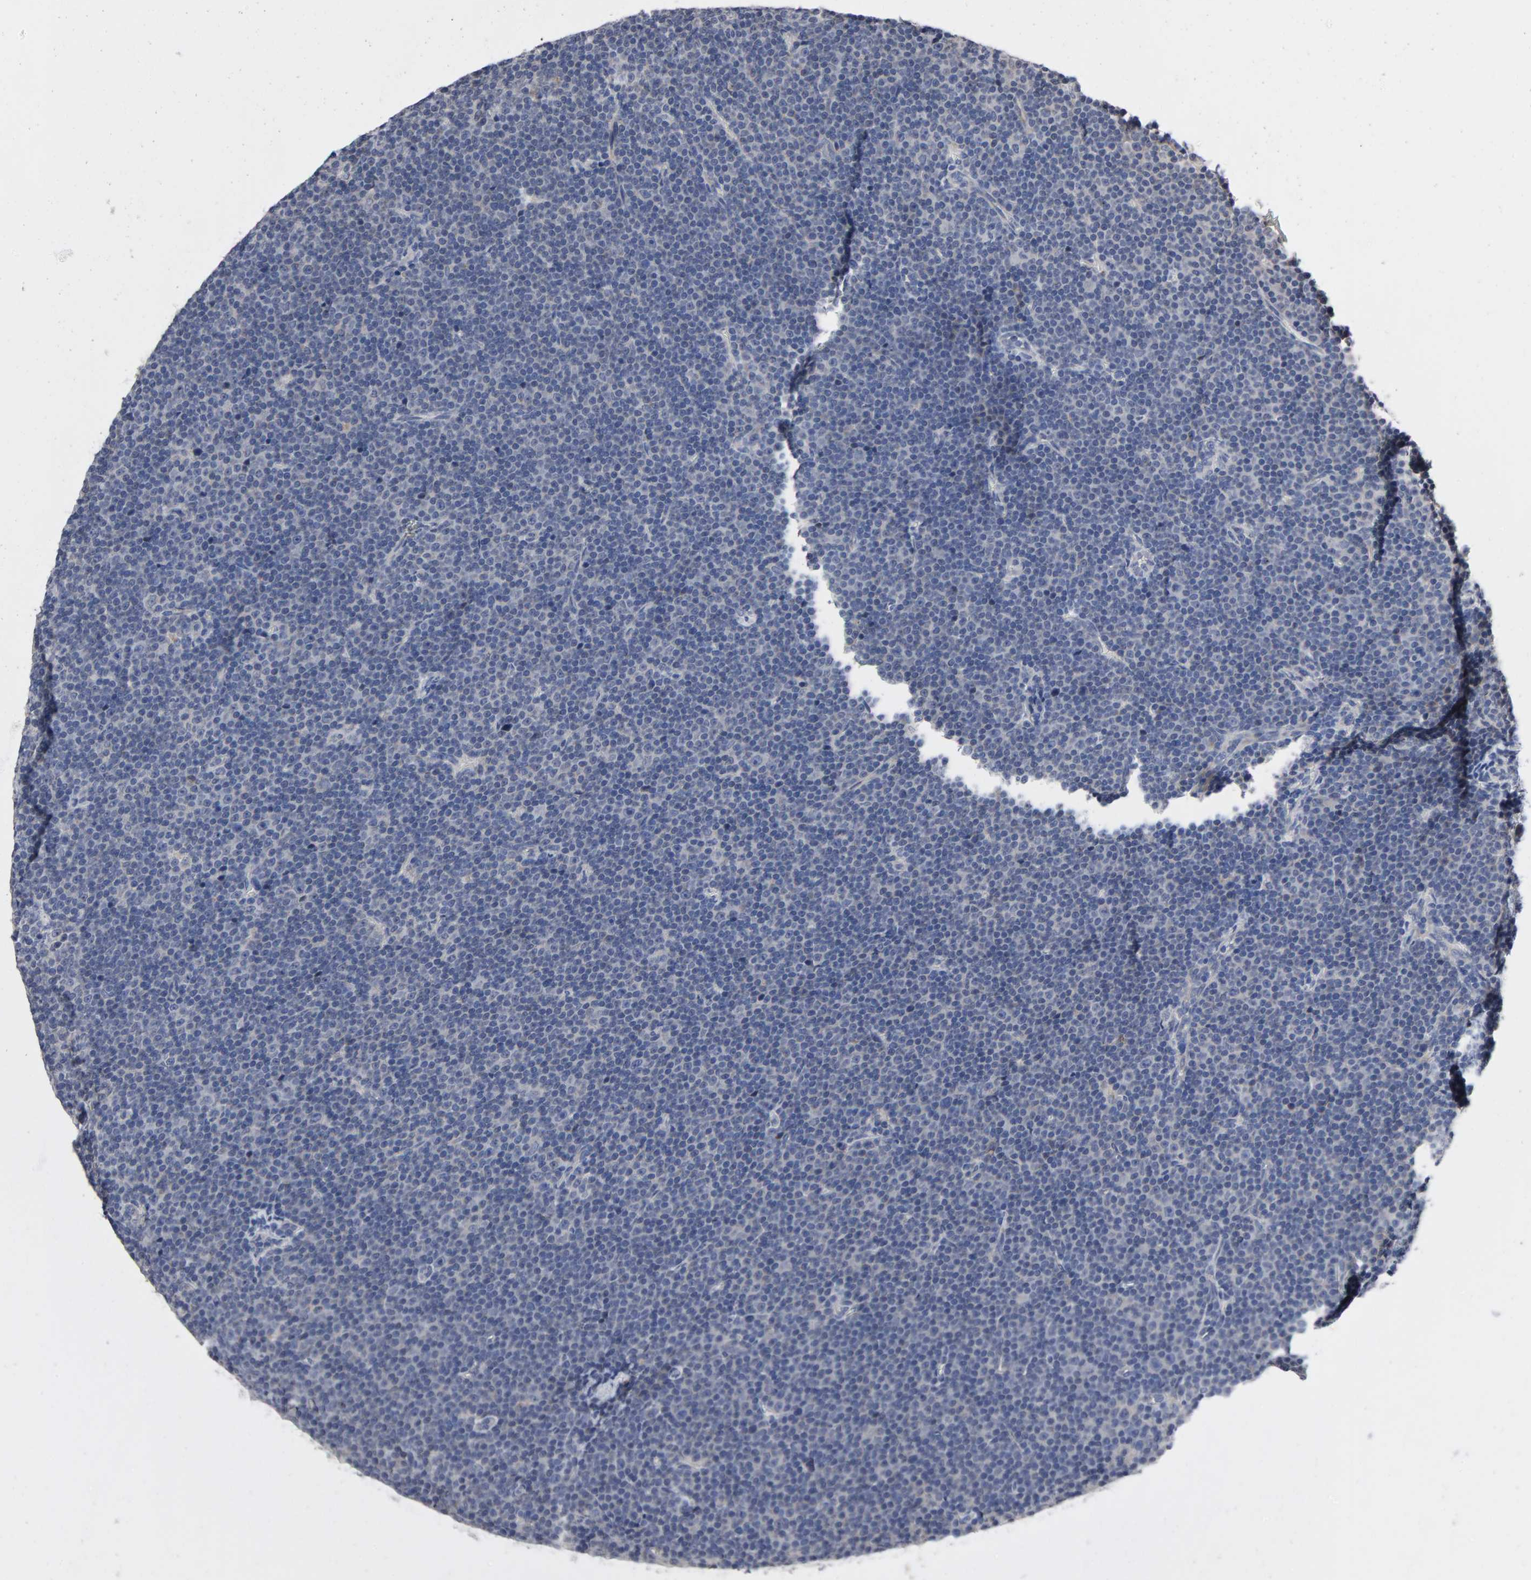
{"staining": {"intensity": "weak", "quantity": "<25%", "location": "cytoplasmic/membranous"}, "tissue": "lymphoma", "cell_type": "Tumor cells", "image_type": "cancer", "snomed": [{"axis": "morphology", "description": "Malignant lymphoma, non-Hodgkin's type, Low grade"}, {"axis": "topography", "description": "Lymph node"}], "caption": "A high-resolution image shows IHC staining of malignant lymphoma, non-Hodgkin's type (low-grade), which shows no significant positivity in tumor cells.", "gene": "CCDC134", "patient": {"sex": "female", "age": 67}}